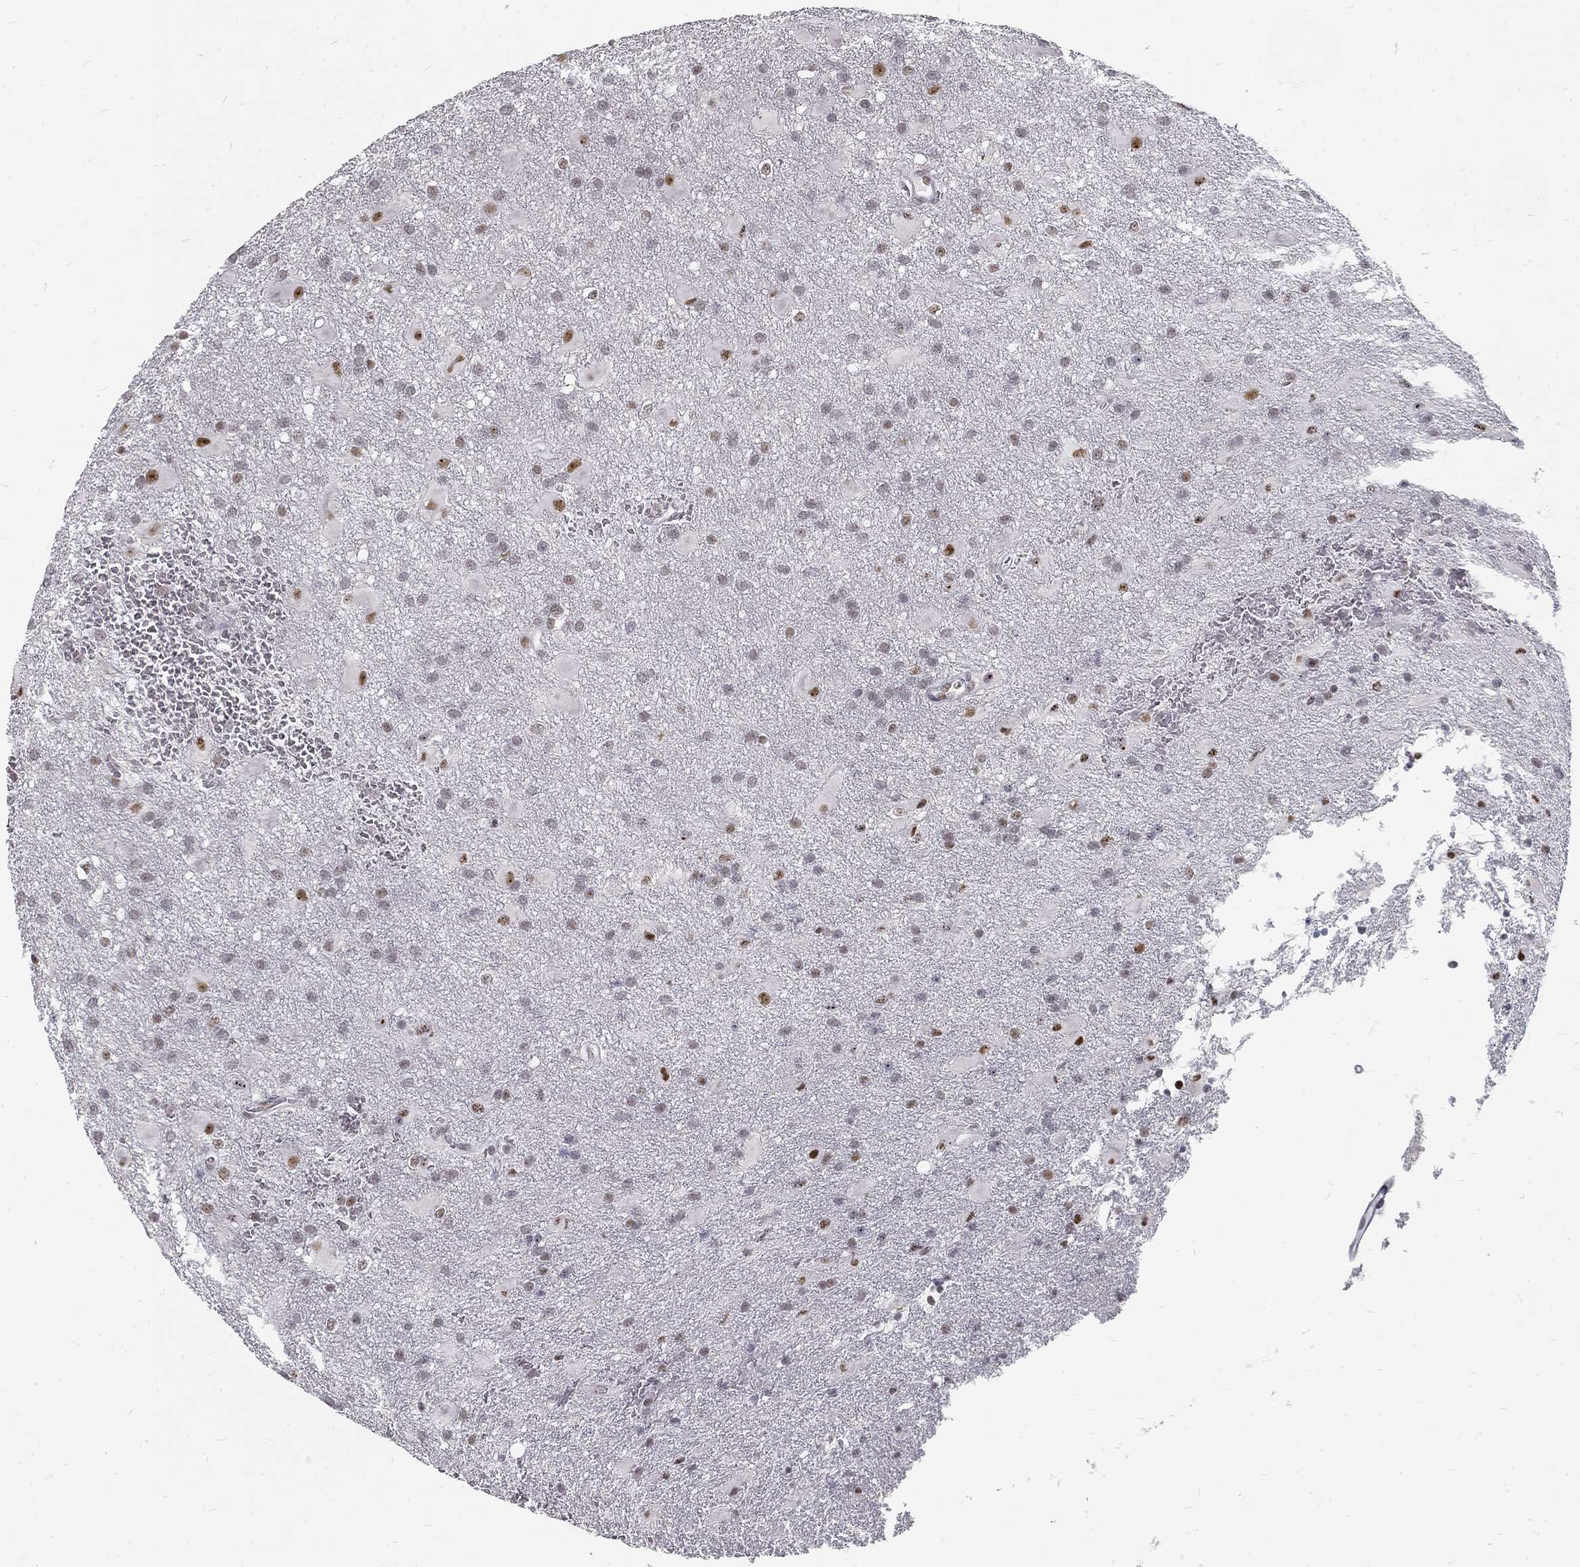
{"staining": {"intensity": "negative", "quantity": "none", "location": "none"}, "tissue": "glioma", "cell_type": "Tumor cells", "image_type": "cancer", "snomed": [{"axis": "morphology", "description": "Glioma, malignant, Low grade"}, {"axis": "topography", "description": "Brain"}], "caption": "DAB (3,3'-diaminobenzidine) immunohistochemical staining of human glioma shows no significant staining in tumor cells.", "gene": "SNORC", "patient": {"sex": "male", "age": 58}}